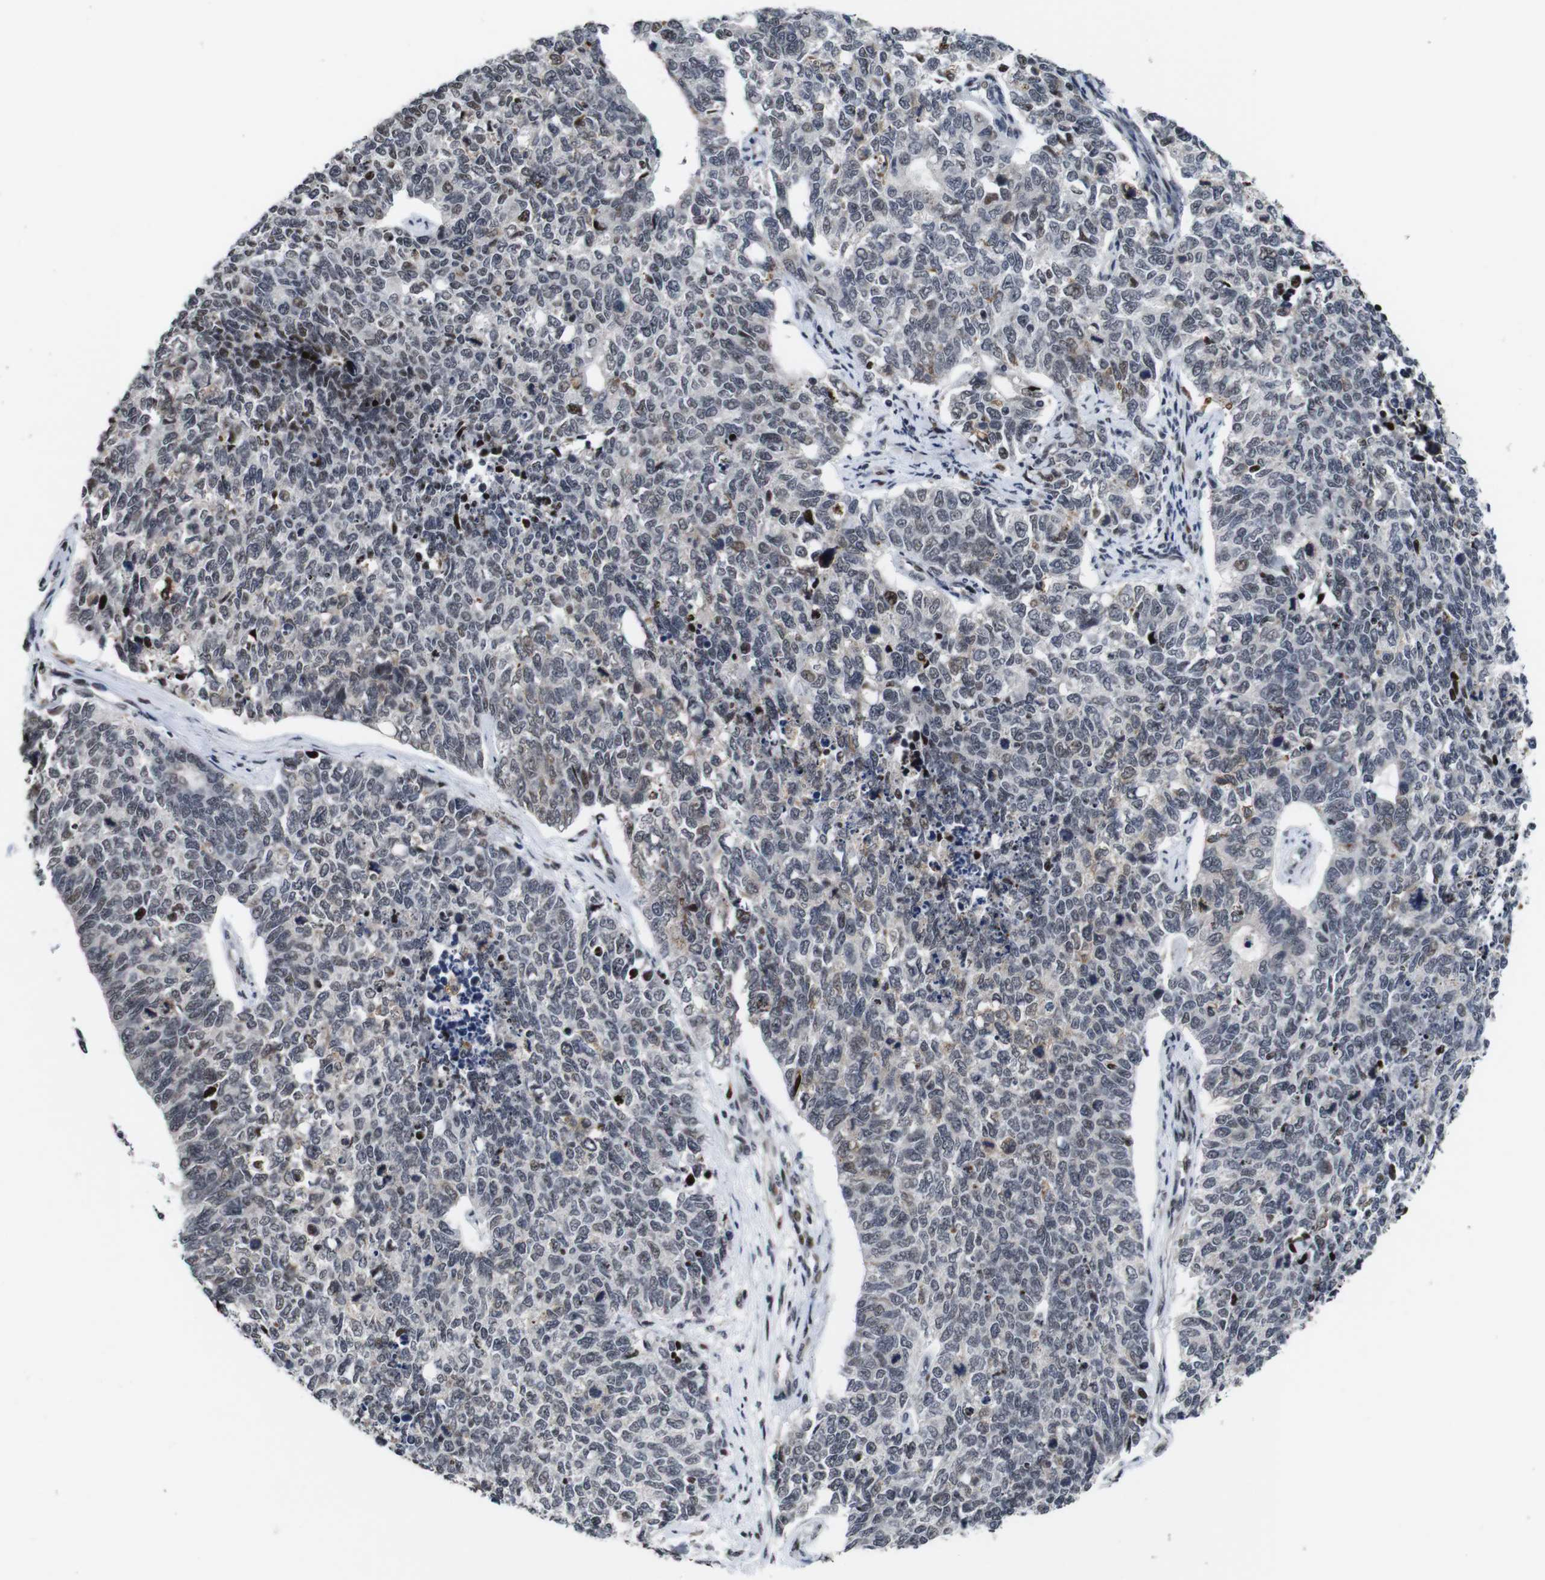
{"staining": {"intensity": "weak", "quantity": "<25%", "location": "nuclear"}, "tissue": "cervical cancer", "cell_type": "Tumor cells", "image_type": "cancer", "snomed": [{"axis": "morphology", "description": "Squamous cell carcinoma, NOS"}, {"axis": "topography", "description": "Cervix"}], "caption": "Immunohistochemical staining of human cervical cancer exhibits no significant expression in tumor cells.", "gene": "EIF4G1", "patient": {"sex": "female", "age": 63}}